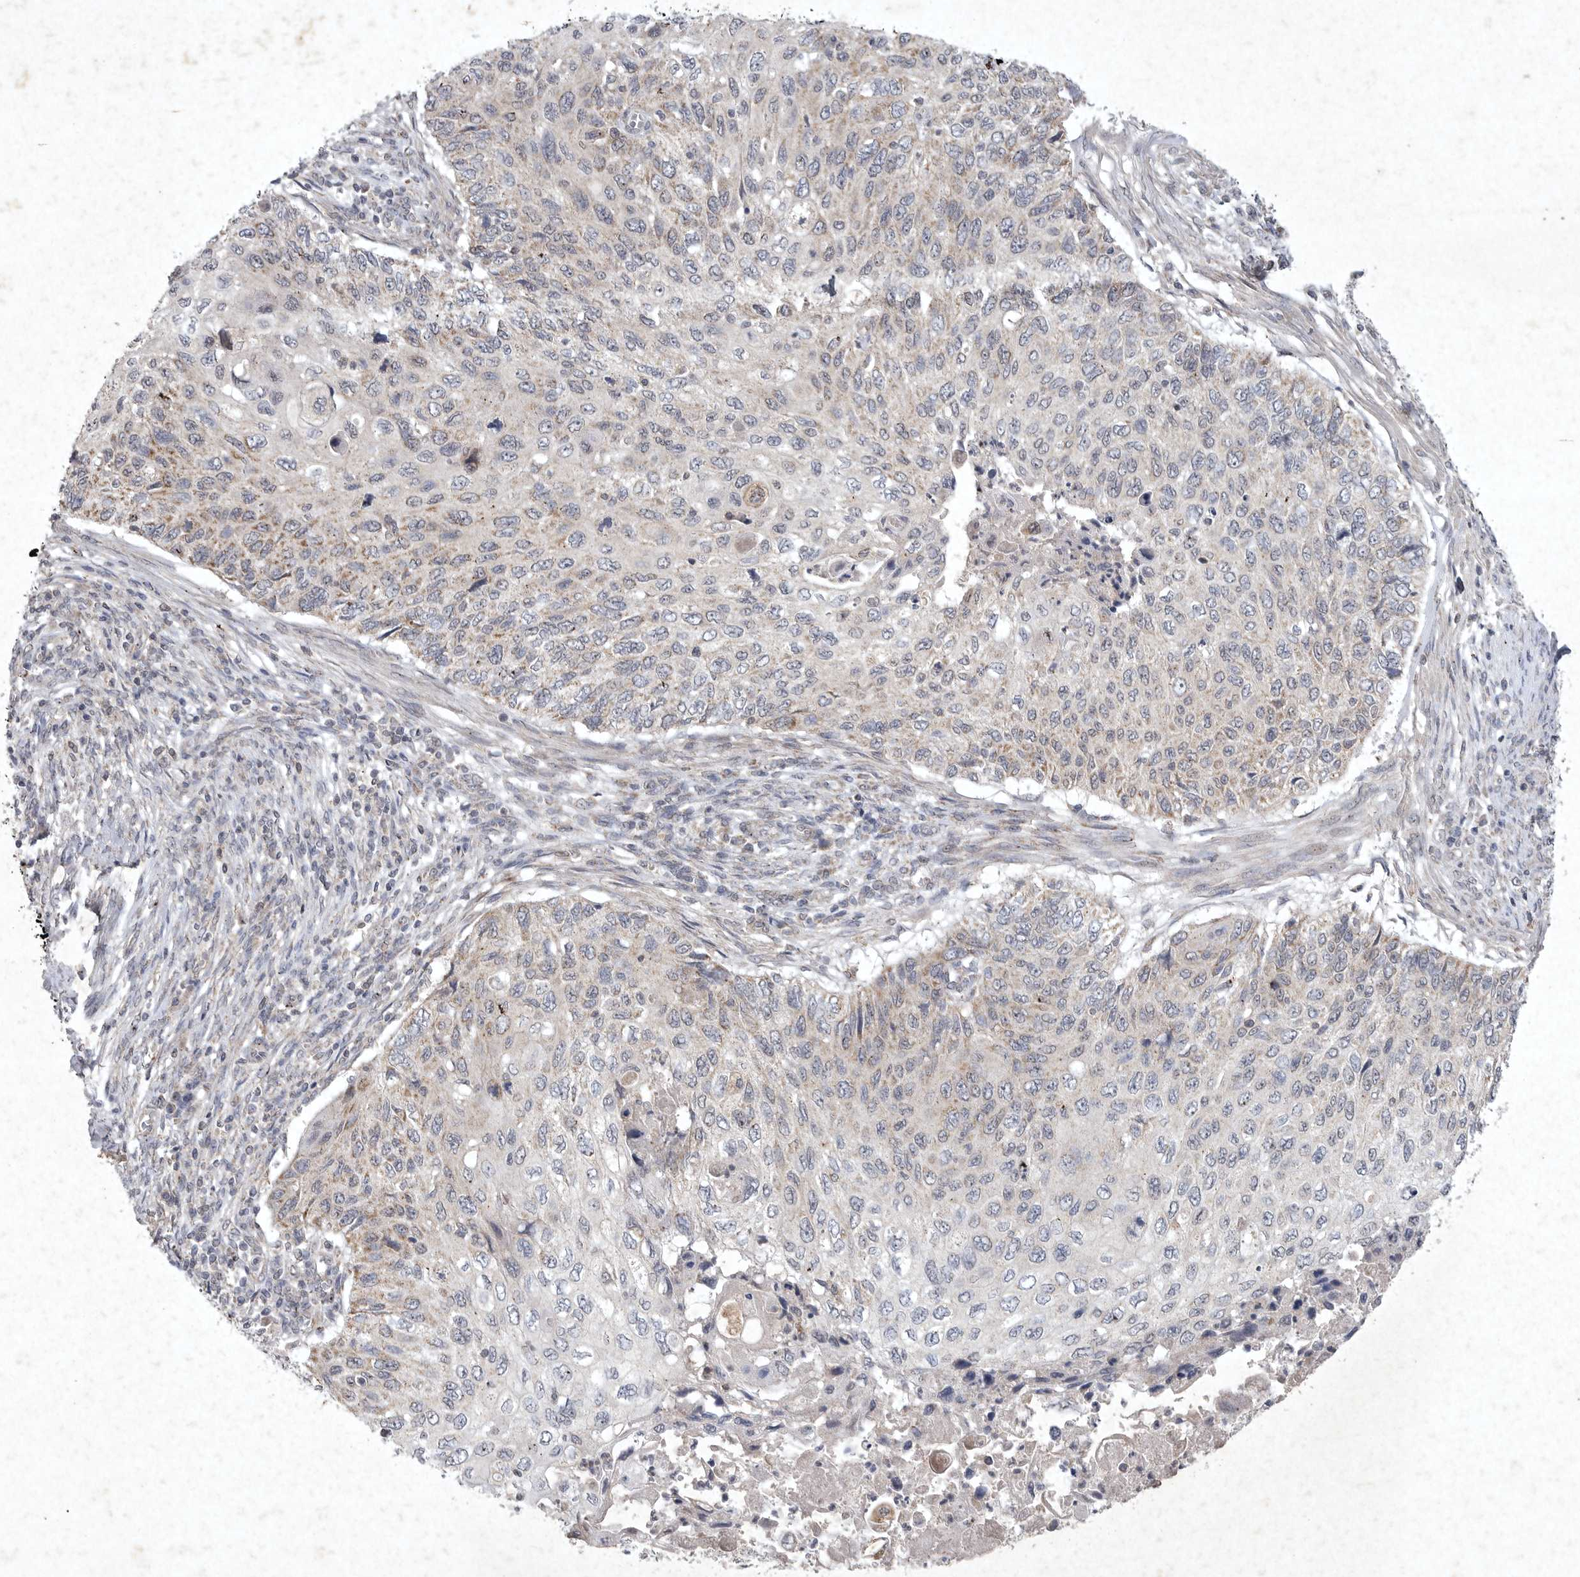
{"staining": {"intensity": "negative", "quantity": "none", "location": "none"}, "tissue": "cervical cancer", "cell_type": "Tumor cells", "image_type": "cancer", "snomed": [{"axis": "morphology", "description": "Squamous cell carcinoma, NOS"}, {"axis": "topography", "description": "Cervix"}], "caption": "Tumor cells show no significant expression in squamous cell carcinoma (cervical).", "gene": "DDR1", "patient": {"sex": "female", "age": 70}}